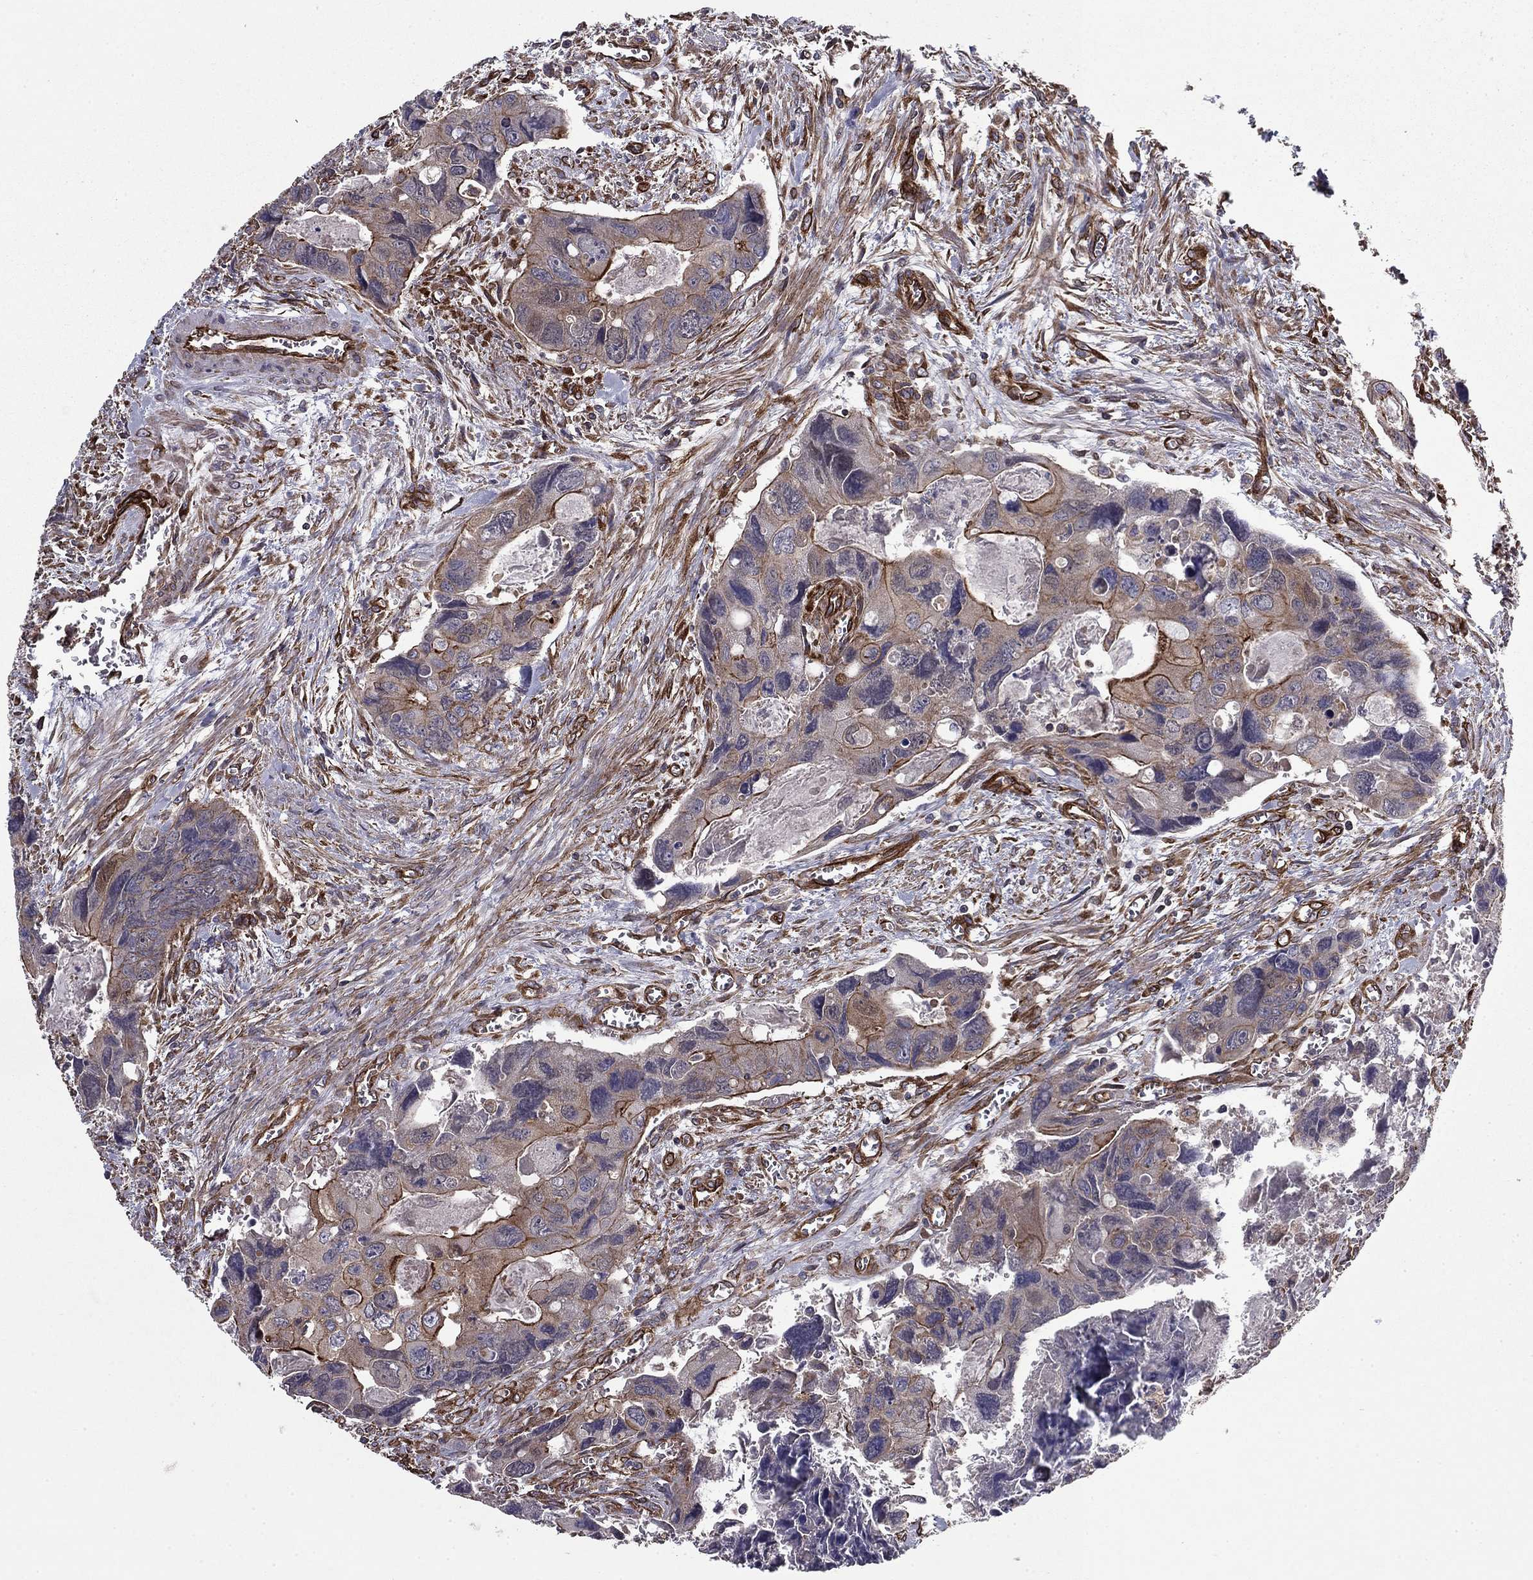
{"staining": {"intensity": "strong", "quantity": "<25%", "location": "cytoplasmic/membranous"}, "tissue": "colorectal cancer", "cell_type": "Tumor cells", "image_type": "cancer", "snomed": [{"axis": "morphology", "description": "Adenocarcinoma, NOS"}, {"axis": "topography", "description": "Rectum"}], "caption": "Protein expression by immunohistochemistry displays strong cytoplasmic/membranous positivity in about <25% of tumor cells in colorectal cancer (adenocarcinoma).", "gene": "SHMT1", "patient": {"sex": "male", "age": 62}}